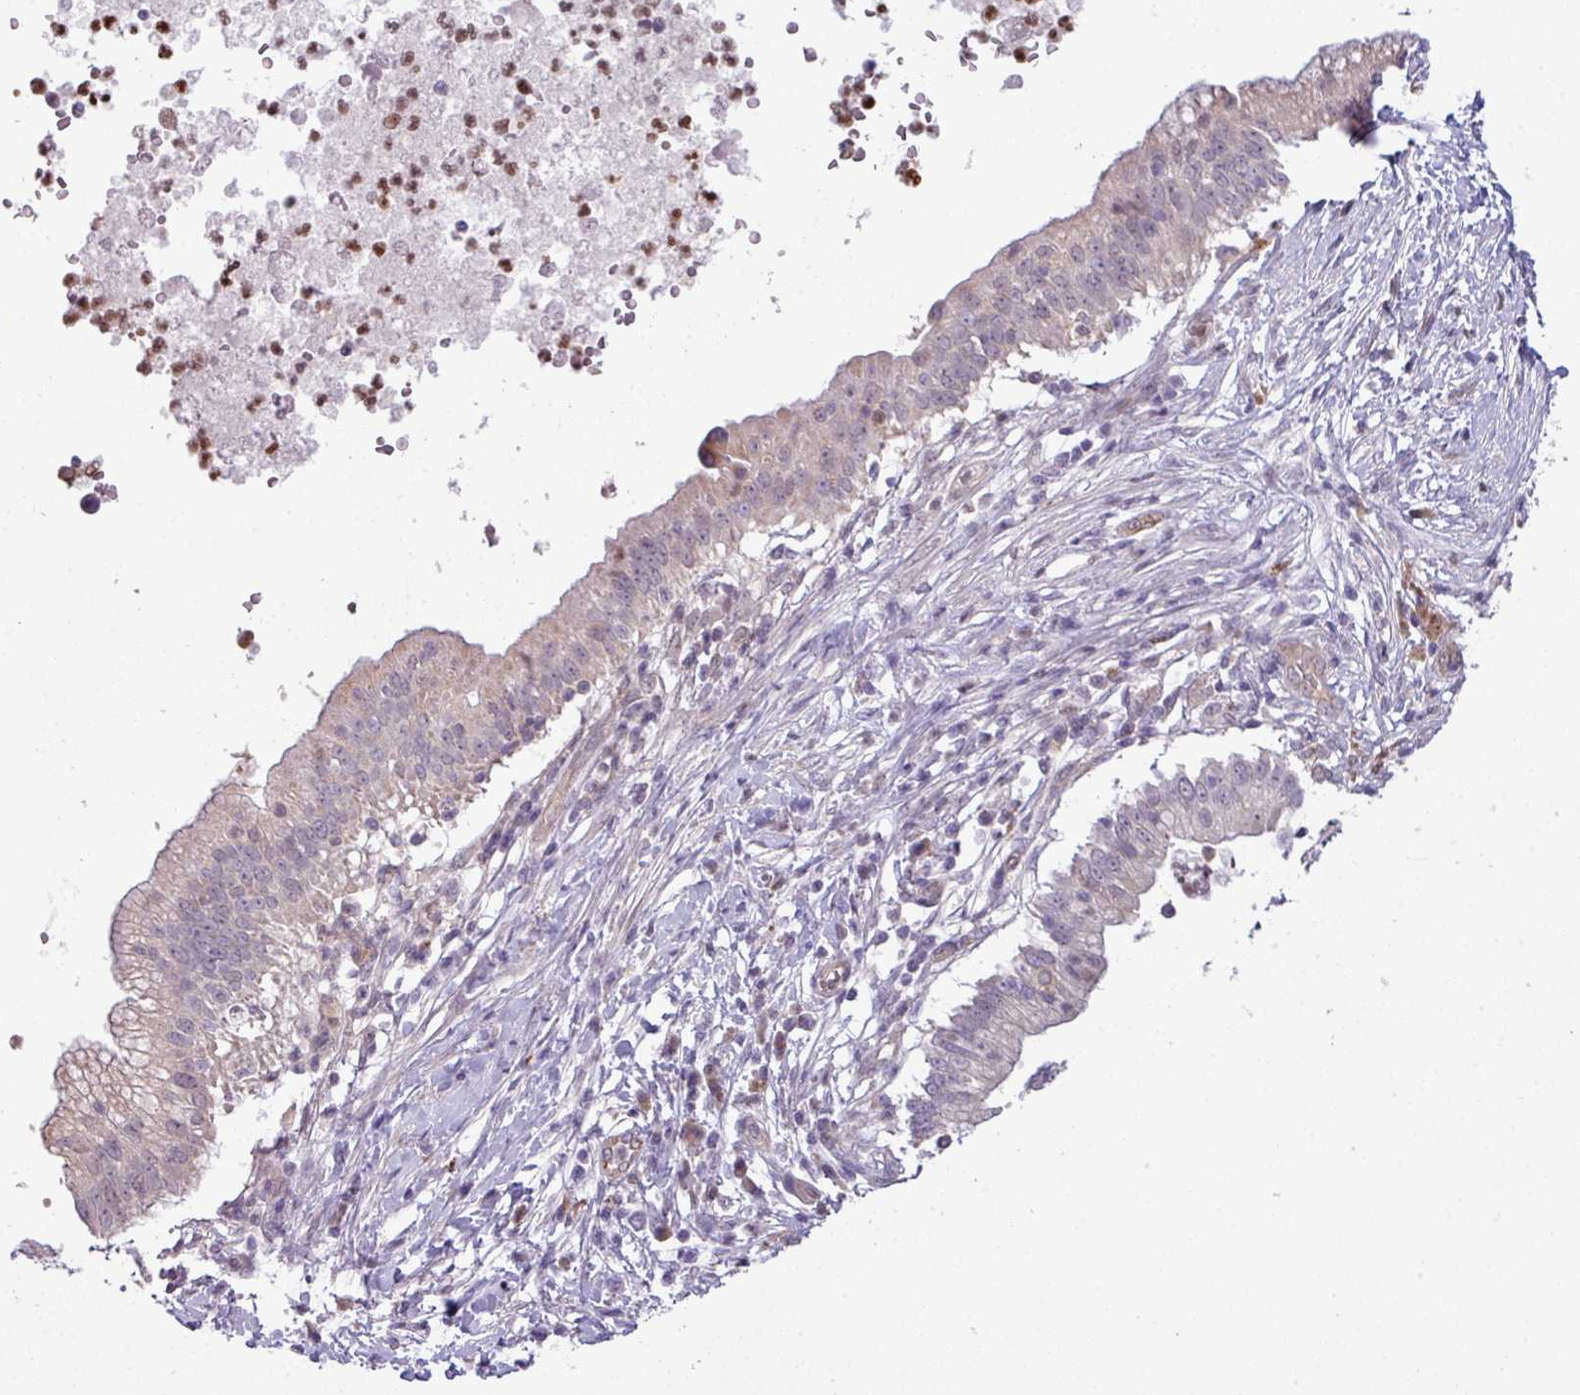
{"staining": {"intensity": "weak", "quantity": "<25%", "location": "nuclear"}, "tissue": "pancreatic cancer", "cell_type": "Tumor cells", "image_type": "cancer", "snomed": [{"axis": "morphology", "description": "Adenocarcinoma, NOS"}, {"axis": "topography", "description": "Pancreas"}], "caption": "Immunohistochemistry (IHC) of human adenocarcinoma (pancreatic) reveals no expression in tumor cells.", "gene": "CCDC144A", "patient": {"sex": "male", "age": 68}}